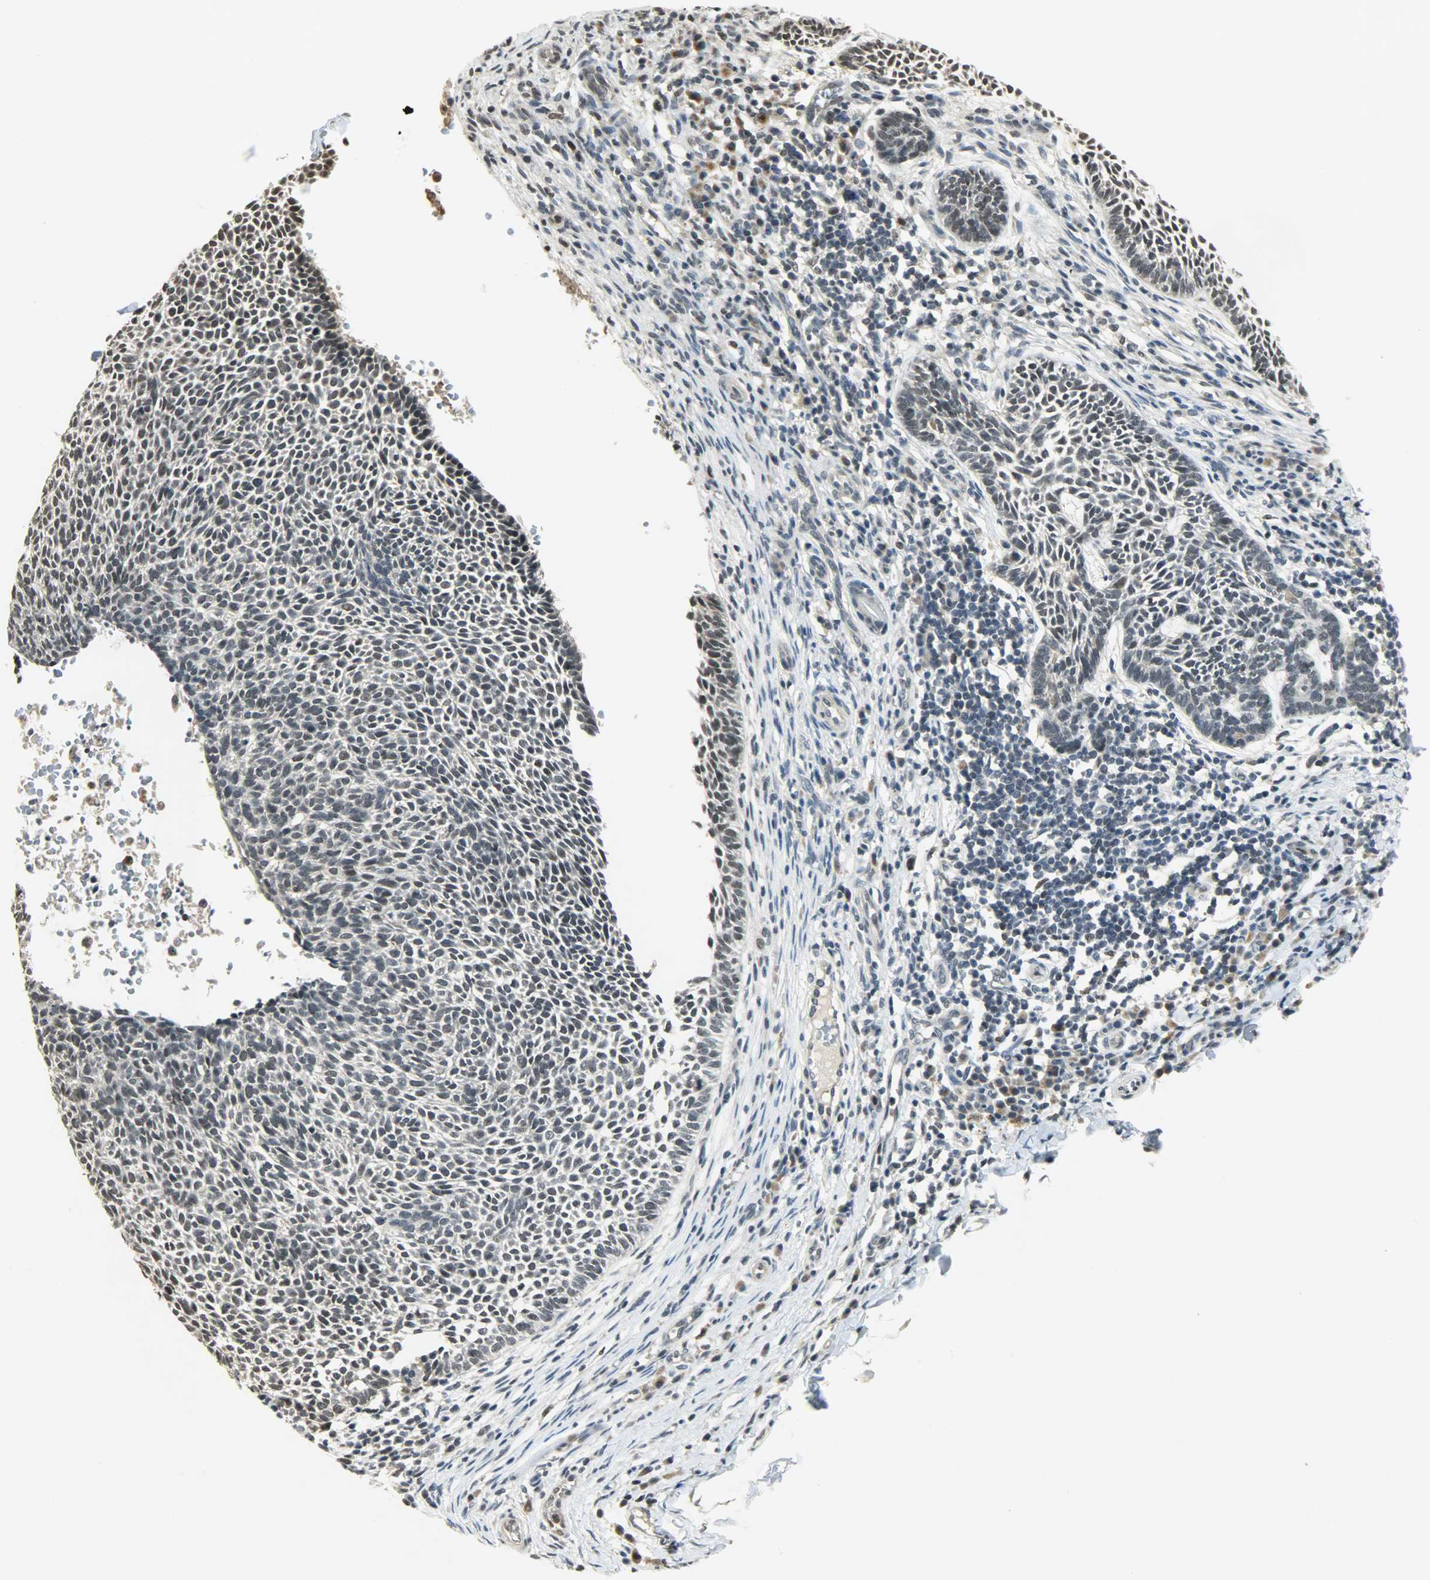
{"staining": {"intensity": "weak", "quantity": "<25%", "location": "nuclear"}, "tissue": "skin cancer", "cell_type": "Tumor cells", "image_type": "cancer", "snomed": [{"axis": "morphology", "description": "Normal tissue, NOS"}, {"axis": "morphology", "description": "Basal cell carcinoma"}, {"axis": "topography", "description": "Skin"}], "caption": "A high-resolution photomicrograph shows immunohistochemistry staining of skin cancer (basal cell carcinoma), which displays no significant staining in tumor cells.", "gene": "SMARCA5", "patient": {"sex": "male", "age": 87}}